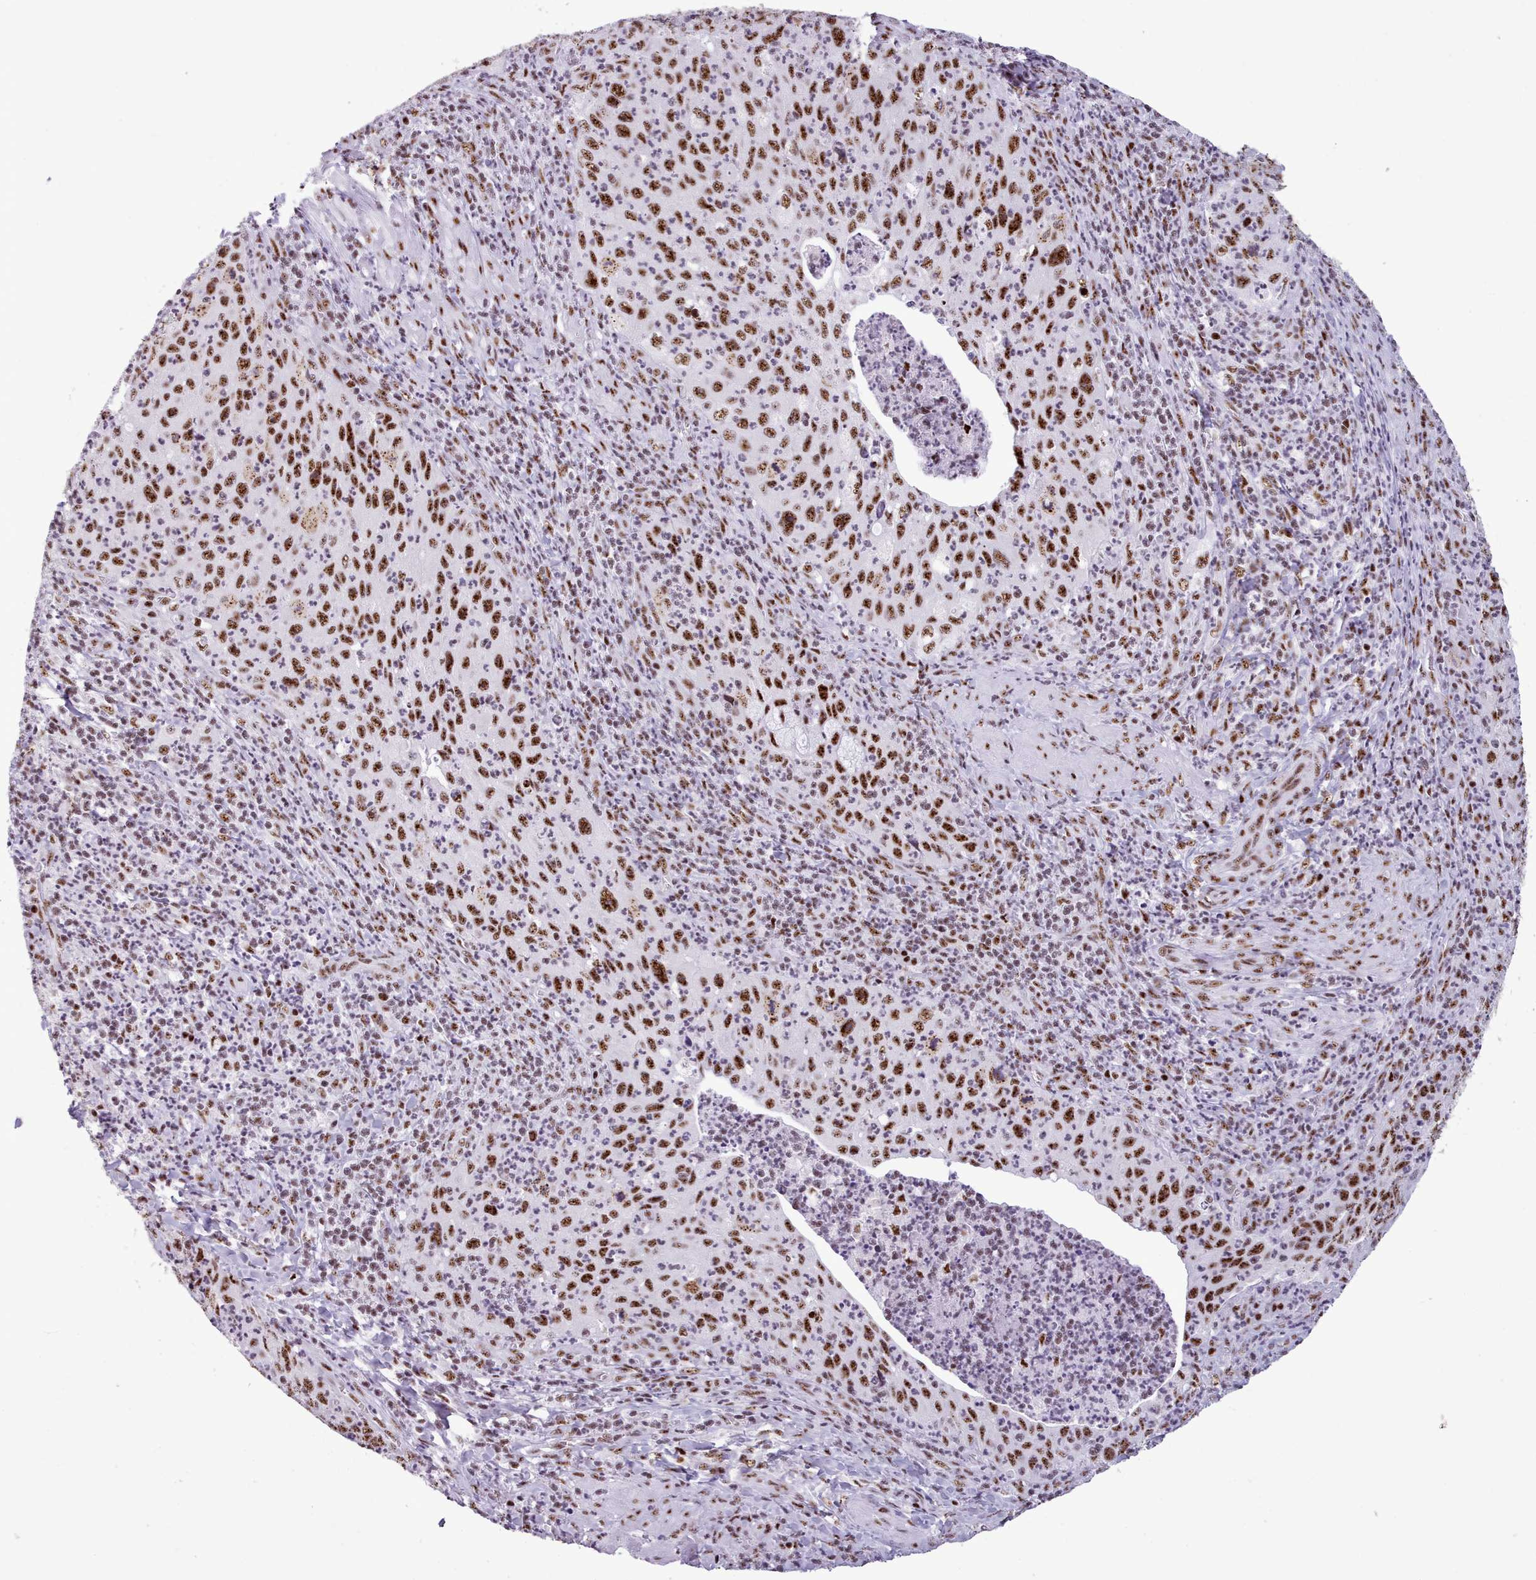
{"staining": {"intensity": "strong", "quantity": ">75%", "location": "nuclear"}, "tissue": "cervical cancer", "cell_type": "Tumor cells", "image_type": "cancer", "snomed": [{"axis": "morphology", "description": "Squamous cell carcinoma, NOS"}, {"axis": "topography", "description": "Cervix"}], "caption": "Immunohistochemistry staining of squamous cell carcinoma (cervical), which displays high levels of strong nuclear expression in approximately >75% of tumor cells indicating strong nuclear protein staining. The staining was performed using DAB (brown) for protein detection and nuclei were counterstained in hematoxylin (blue).", "gene": "TMEM35B", "patient": {"sex": "female", "age": 30}}